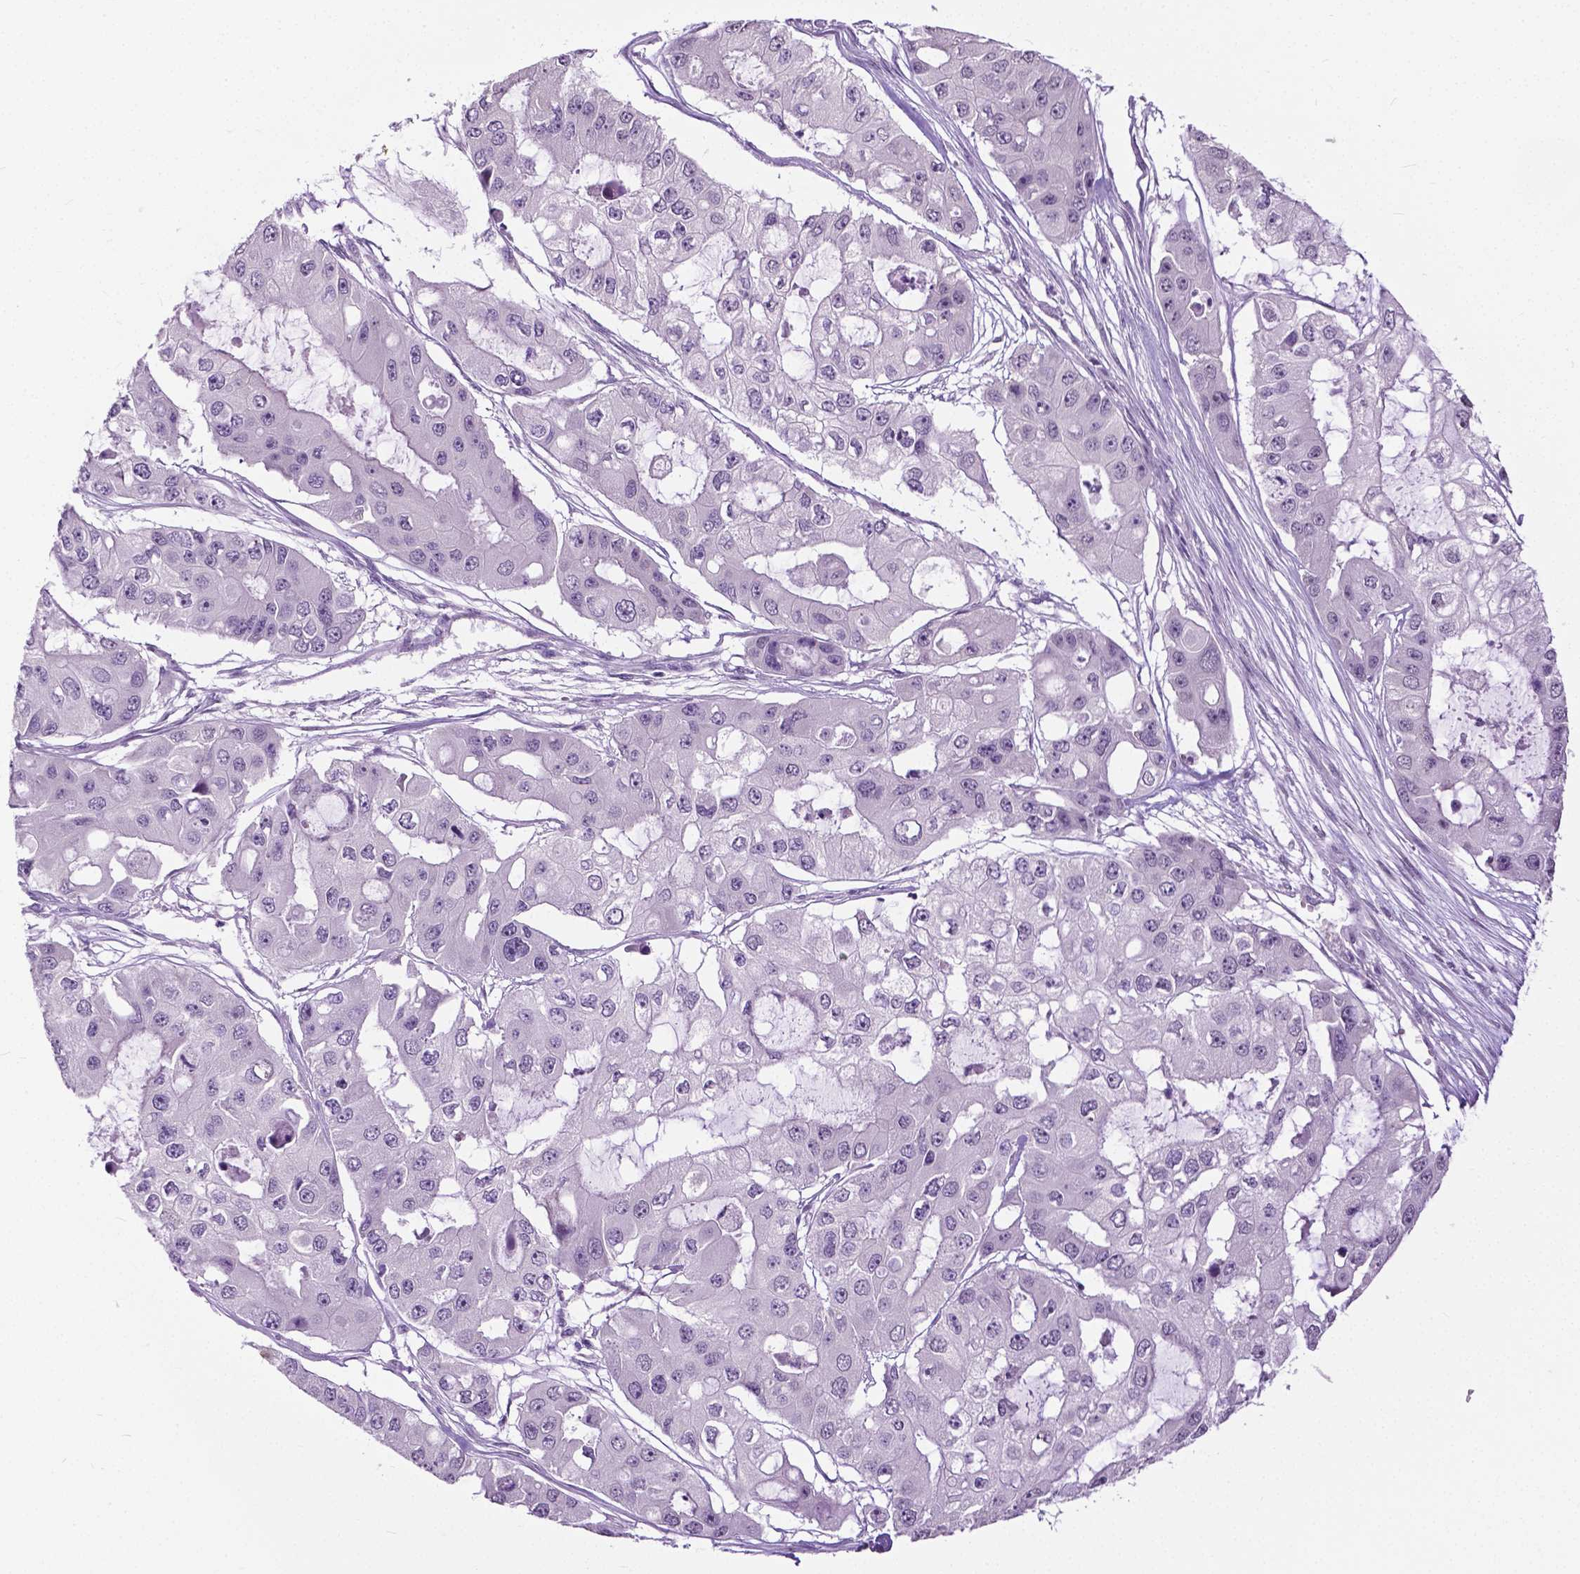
{"staining": {"intensity": "negative", "quantity": "none", "location": "none"}, "tissue": "ovarian cancer", "cell_type": "Tumor cells", "image_type": "cancer", "snomed": [{"axis": "morphology", "description": "Cystadenocarcinoma, serous, NOS"}, {"axis": "topography", "description": "Ovary"}], "caption": "Tumor cells are negative for brown protein staining in ovarian serous cystadenocarcinoma.", "gene": "GPR37L1", "patient": {"sex": "female", "age": 56}}